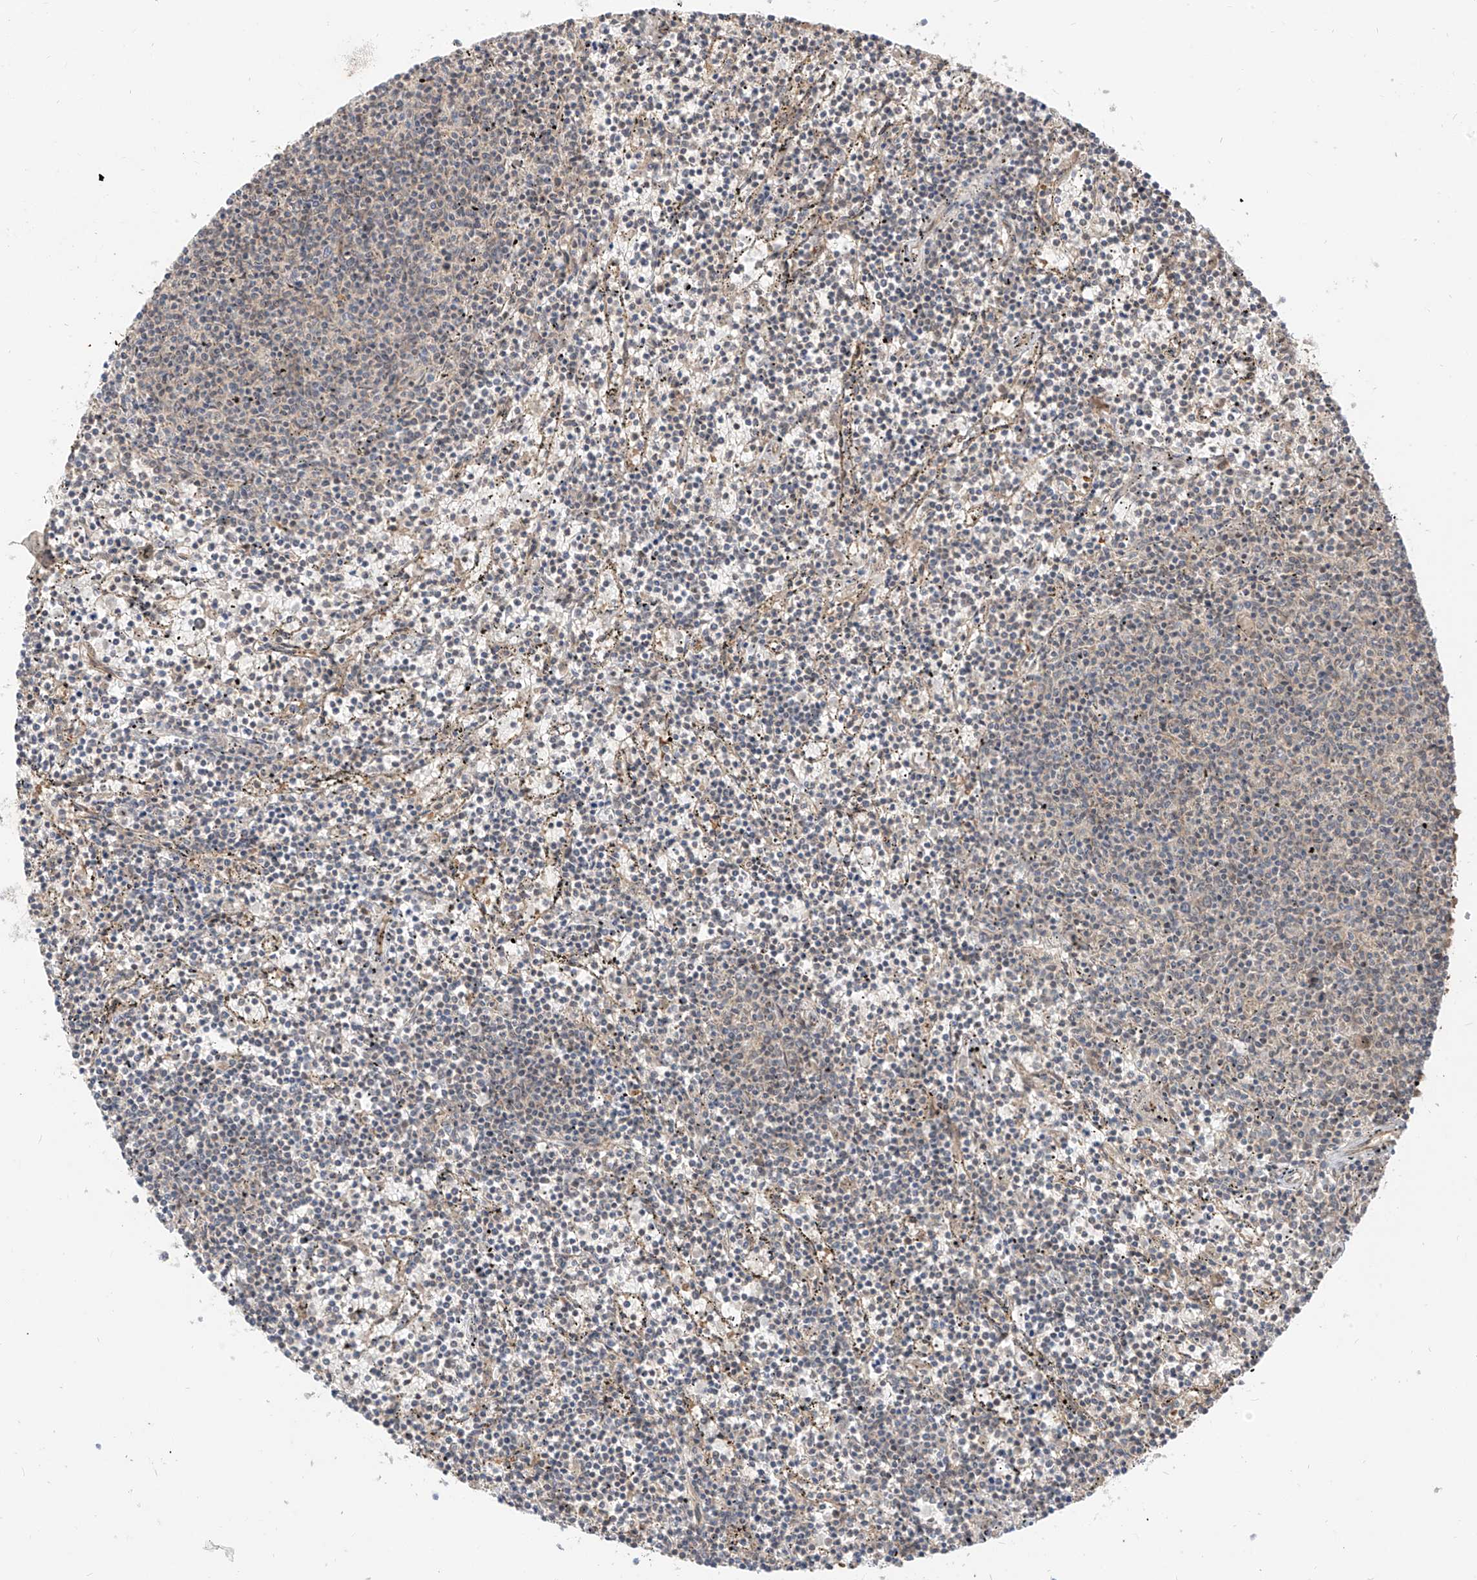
{"staining": {"intensity": "negative", "quantity": "none", "location": "none"}, "tissue": "lymphoma", "cell_type": "Tumor cells", "image_type": "cancer", "snomed": [{"axis": "morphology", "description": "Malignant lymphoma, non-Hodgkin's type, Low grade"}, {"axis": "topography", "description": "Spleen"}], "caption": "An IHC image of low-grade malignant lymphoma, non-Hodgkin's type is shown. There is no staining in tumor cells of low-grade malignant lymphoma, non-Hodgkin's type.", "gene": "LCOR", "patient": {"sex": "female", "age": 50}}